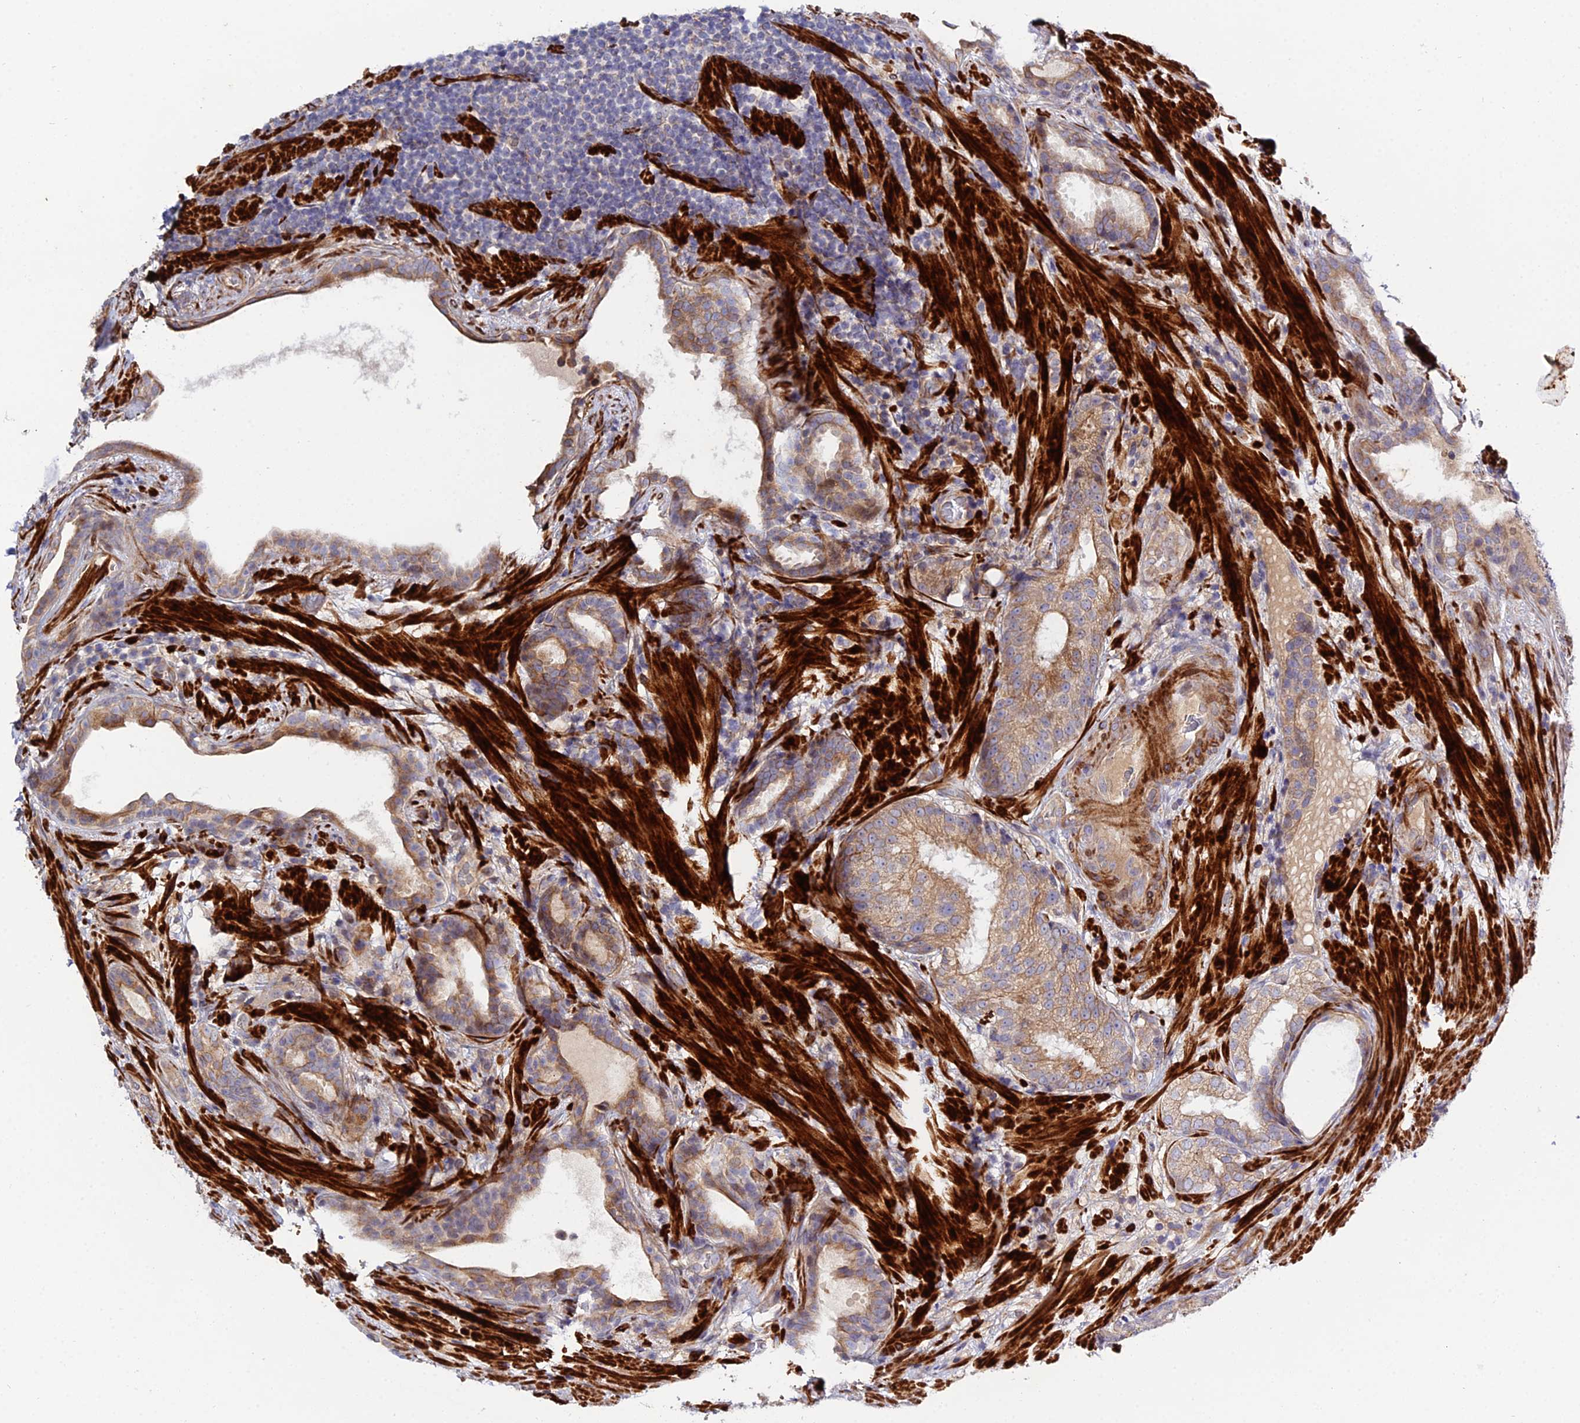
{"staining": {"intensity": "moderate", "quantity": "<25%", "location": "cytoplasmic/membranous"}, "tissue": "prostate cancer", "cell_type": "Tumor cells", "image_type": "cancer", "snomed": [{"axis": "morphology", "description": "Adenocarcinoma, High grade"}, {"axis": "topography", "description": "Prostate"}], "caption": "High-magnification brightfield microscopy of prostate cancer (adenocarcinoma (high-grade)) stained with DAB (brown) and counterstained with hematoxylin (blue). tumor cells exhibit moderate cytoplasmic/membranous staining is appreciated in about<25% of cells.", "gene": "ARL6IP1", "patient": {"sex": "male", "age": 67}}